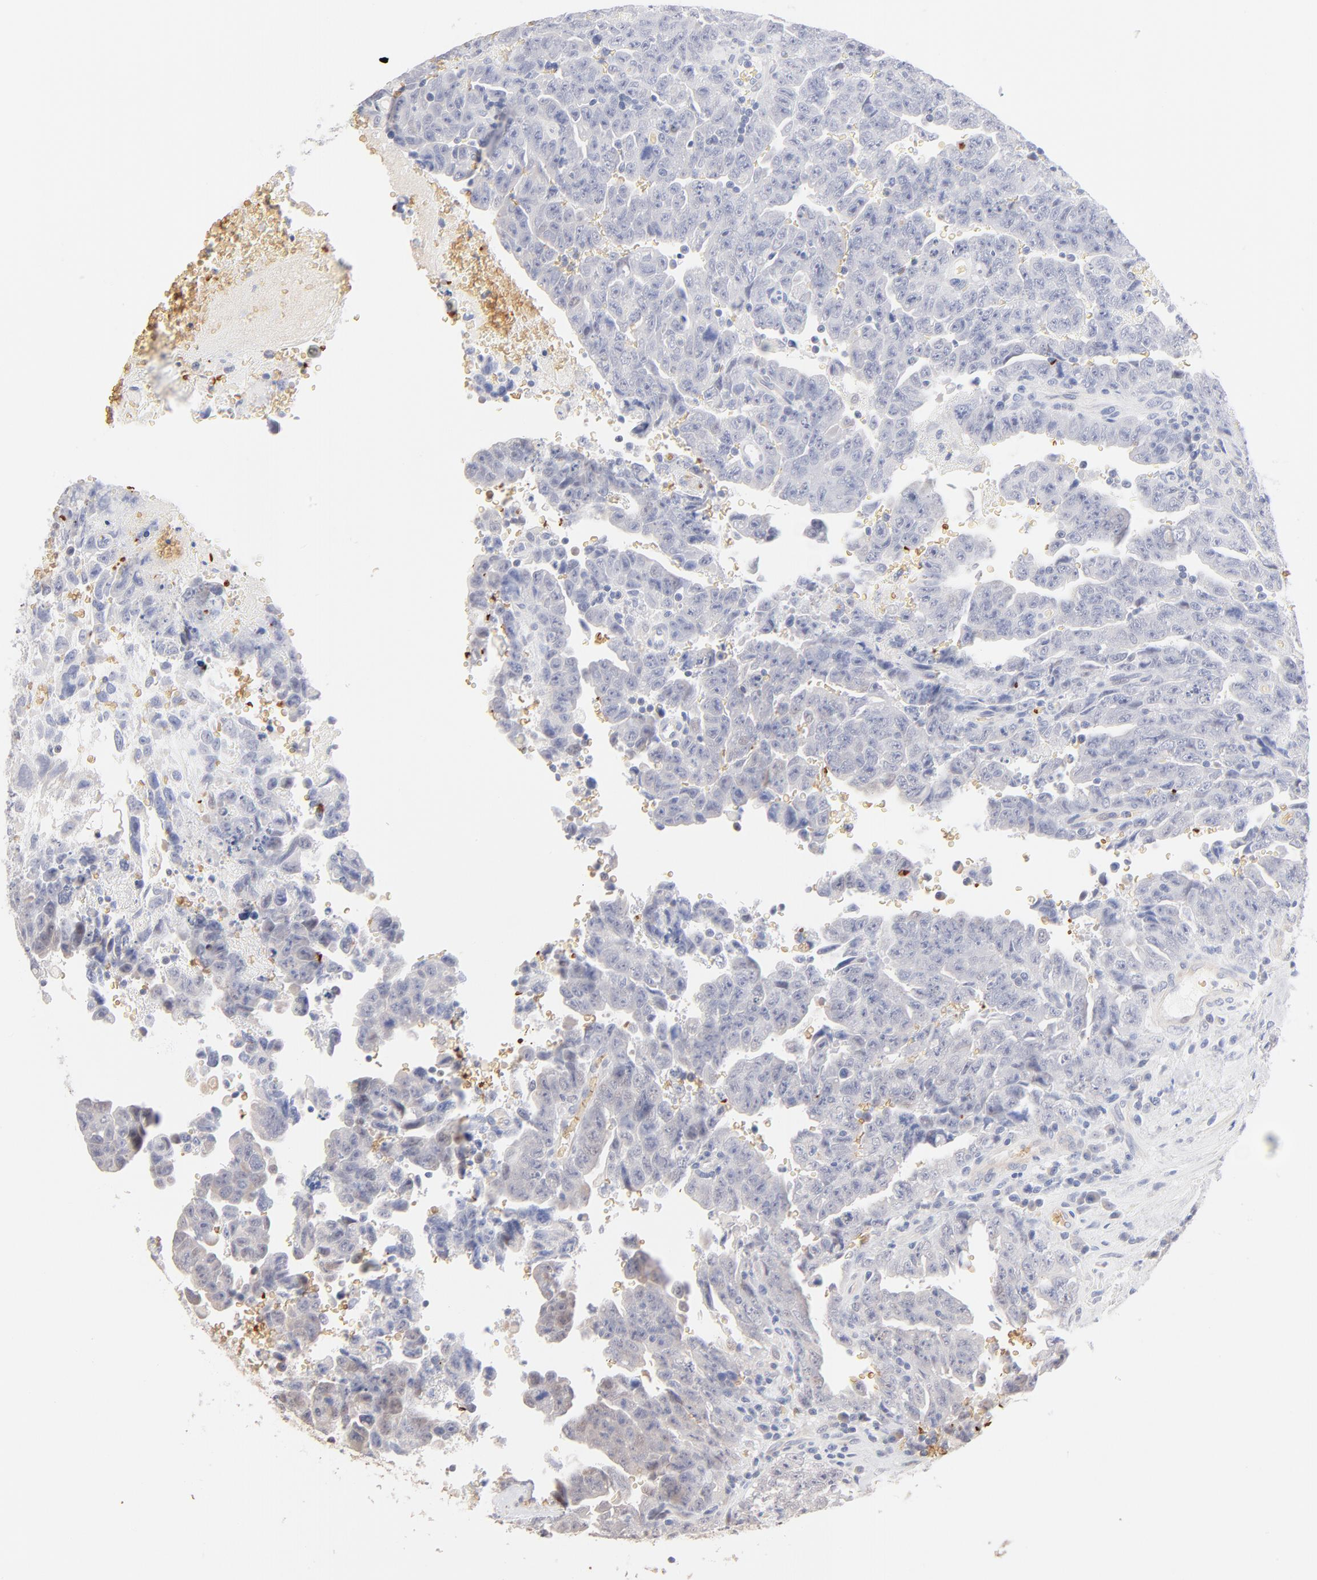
{"staining": {"intensity": "negative", "quantity": "none", "location": "none"}, "tissue": "testis cancer", "cell_type": "Tumor cells", "image_type": "cancer", "snomed": [{"axis": "morphology", "description": "Carcinoma, Embryonal, NOS"}, {"axis": "topography", "description": "Testis"}], "caption": "DAB (3,3'-diaminobenzidine) immunohistochemical staining of testis cancer (embryonal carcinoma) shows no significant staining in tumor cells. (DAB (3,3'-diaminobenzidine) immunohistochemistry with hematoxylin counter stain).", "gene": "SPTB", "patient": {"sex": "male", "age": 28}}